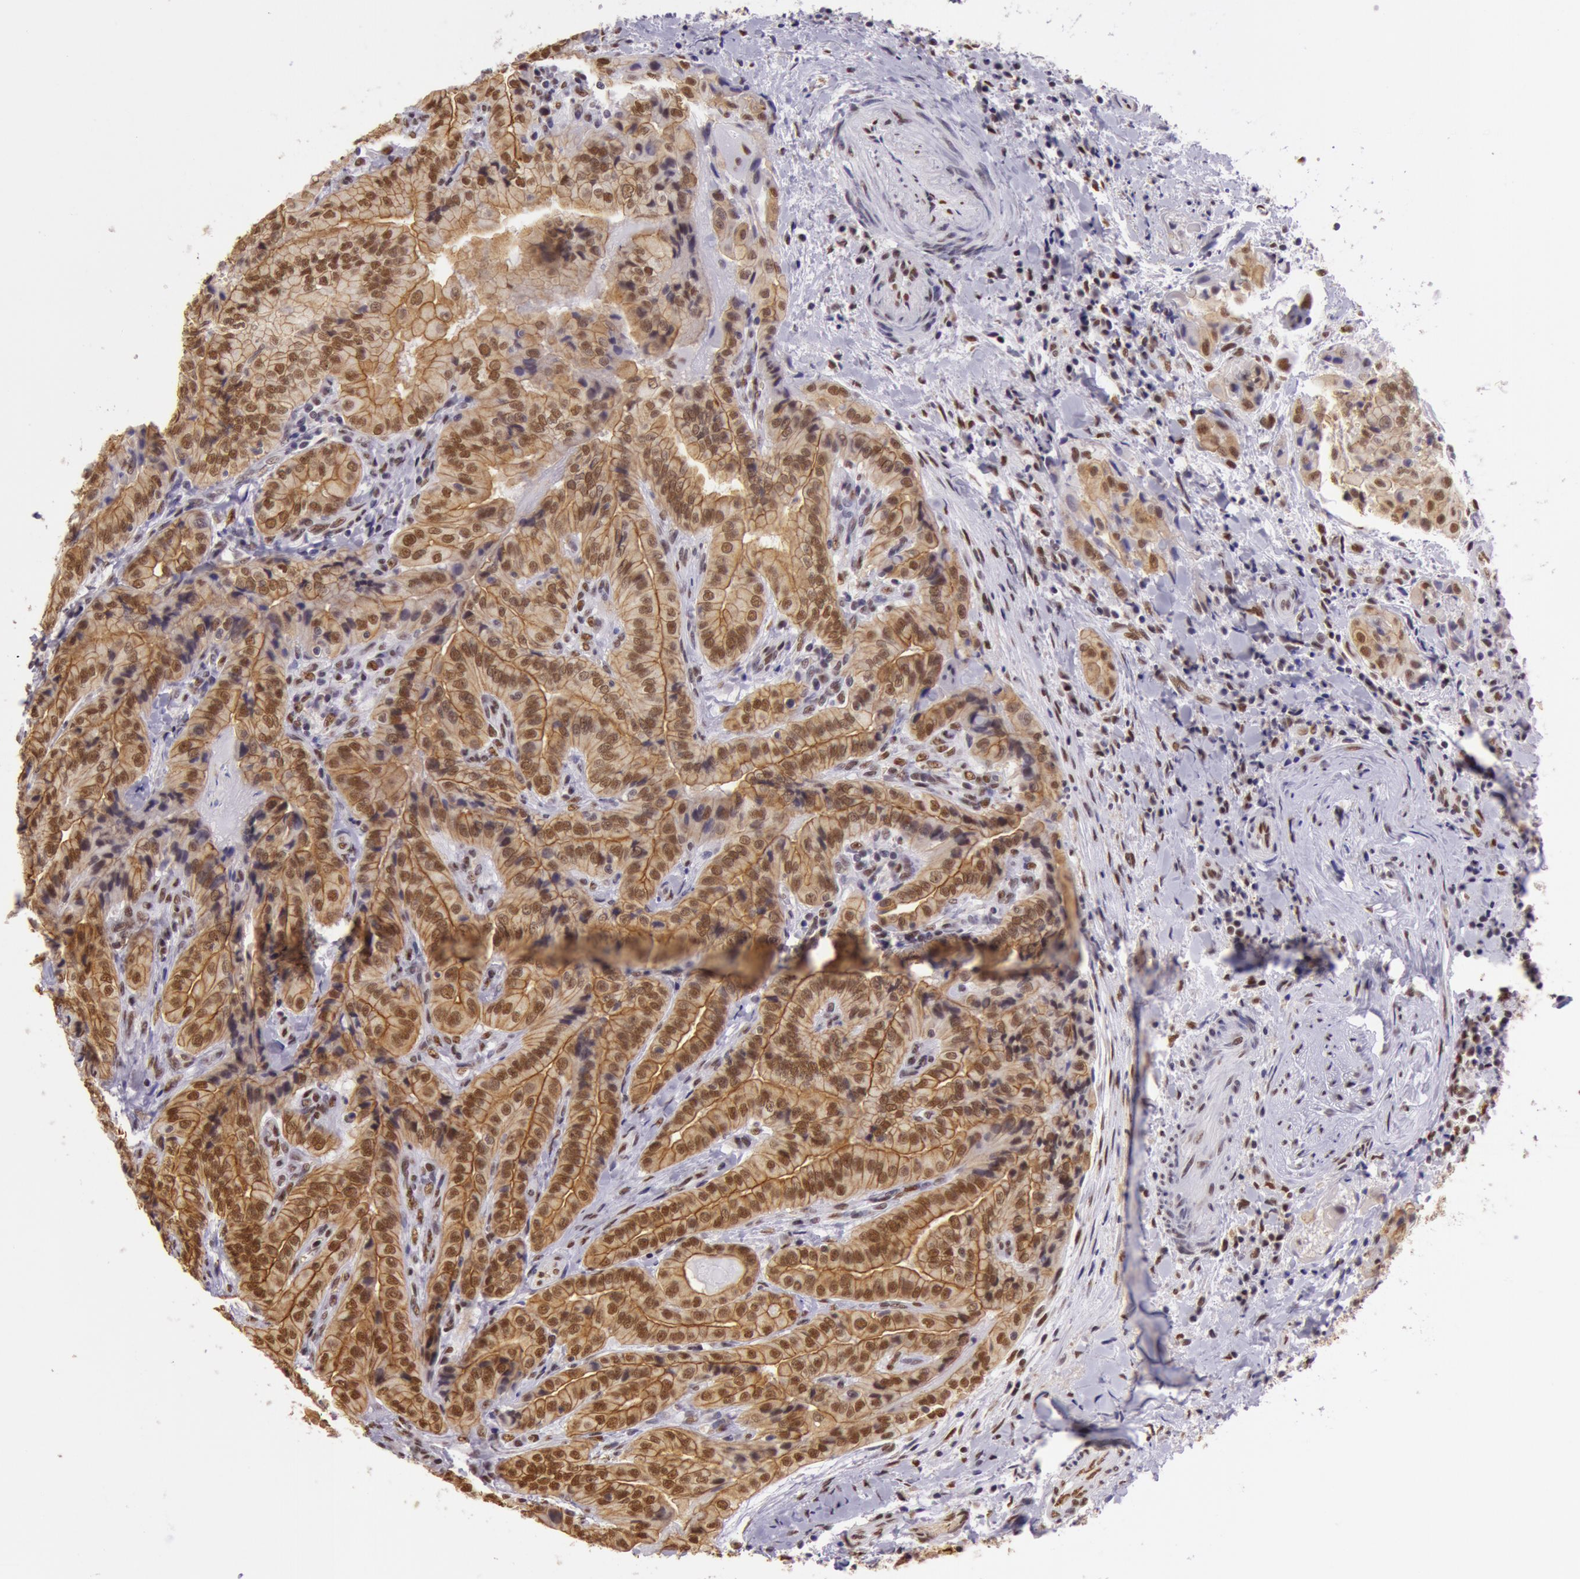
{"staining": {"intensity": "strong", "quantity": ">75%", "location": "cytoplasmic/membranous,nuclear"}, "tissue": "thyroid cancer", "cell_type": "Tumor cells", "image_type": "cancer", "snomed": [{"axis": "morphology", "description": "Papillary adenocarcinoma, NOS"}, {"axis": "topography", "description": "Thyroid gland"}], "caption": "Strong cytoplasmic/membranous and nuclear positivity for a protein is identified in approximately >75% of tumor cells of thyroid papillary adenocarcinoma using IHC.", "gene": "NBN", "patient": {"sex": "female", "age": 71}}